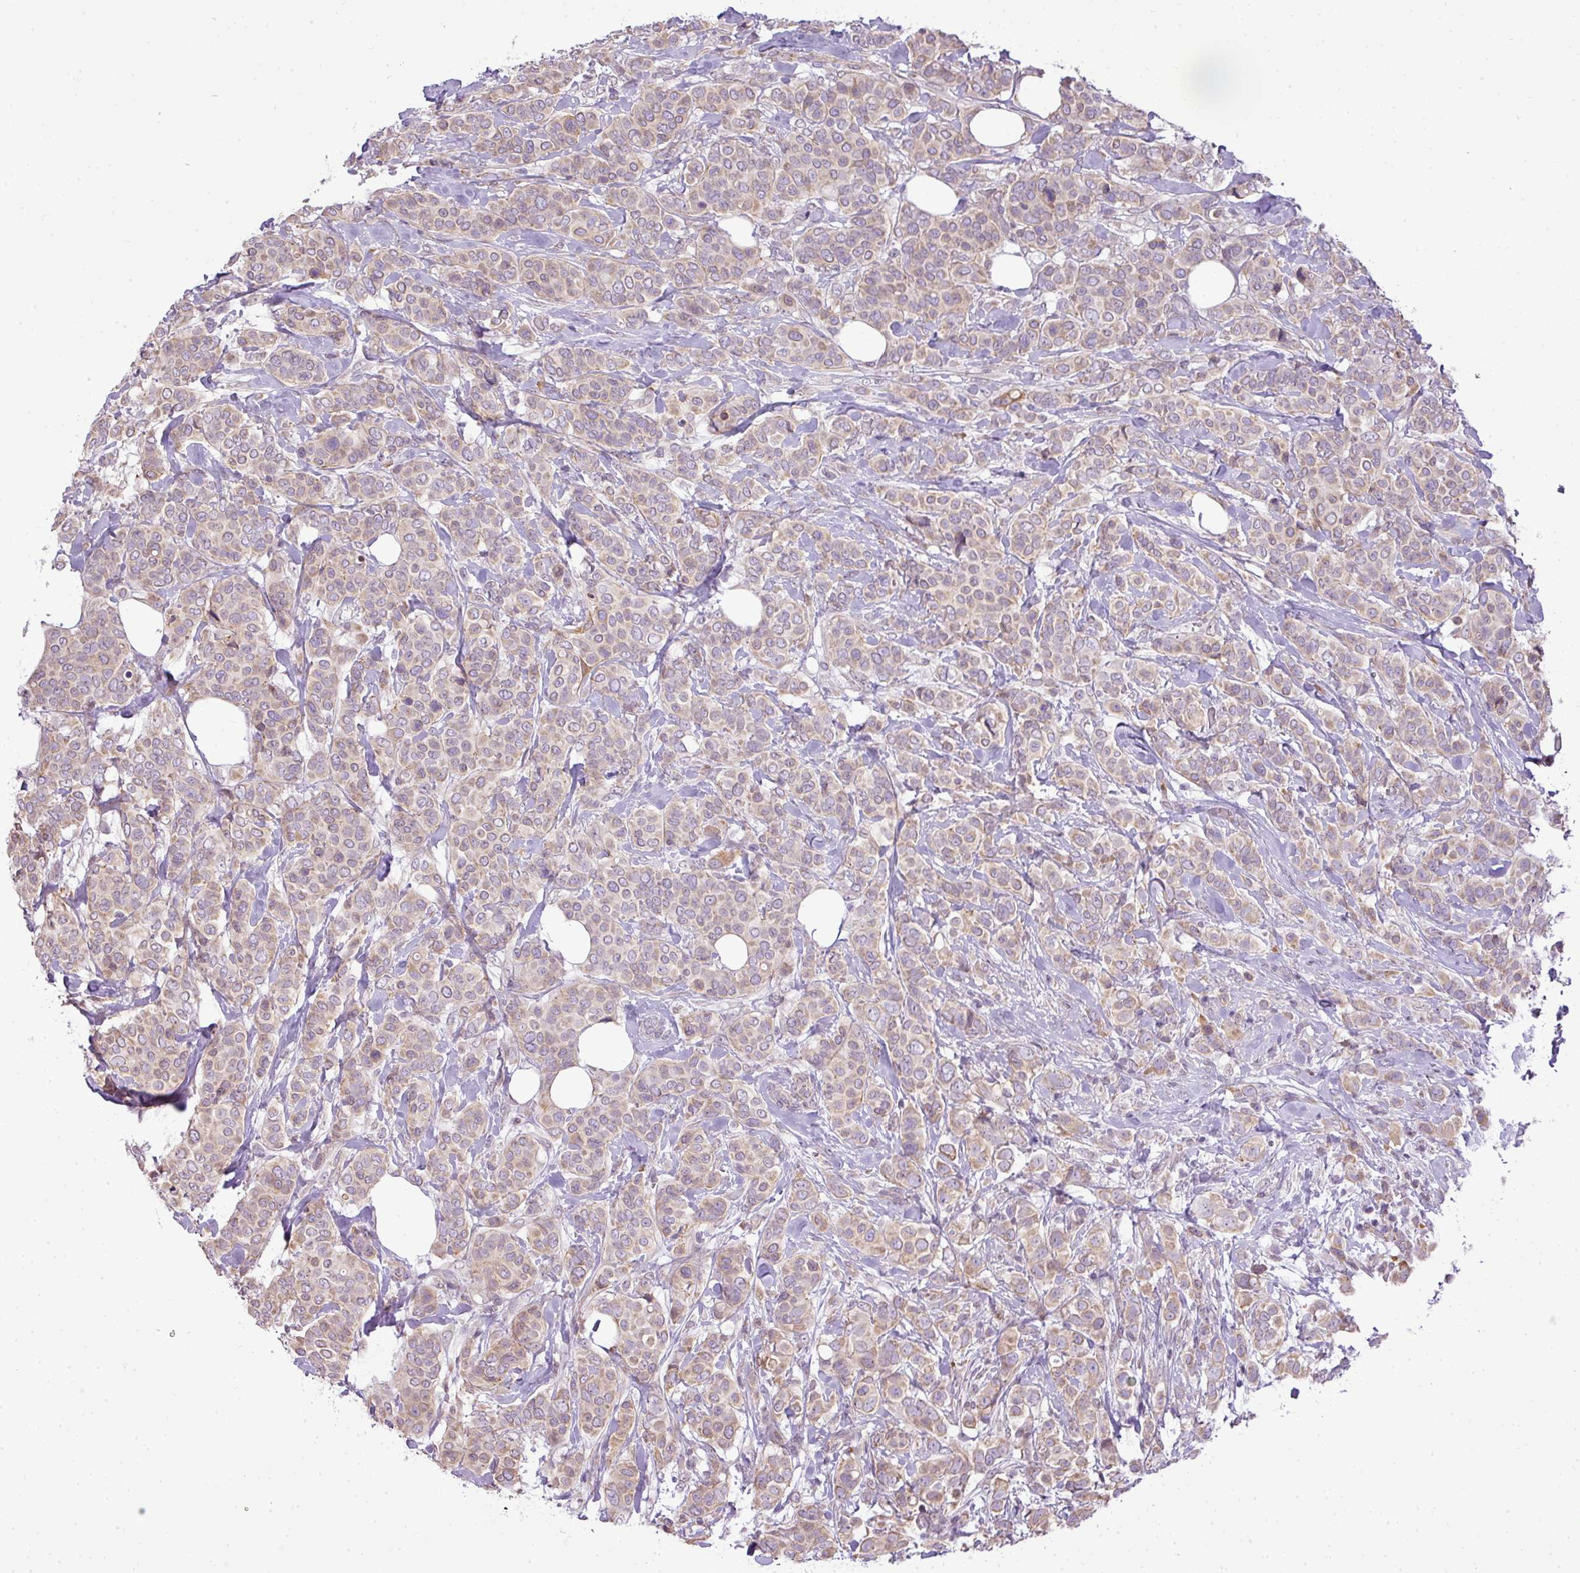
{"staining": {"intensity": "weak", "quantity": "25%-75%", "location": "cytoplasmic/membranous"}, "tissue": "breast cancer", "cell_type": "Tumor cells", "image_type": "cancer", "snomed": [{"axis": "morphology", "description": "Lobular carcinoma"}, {"axis": "topography", "description": "Breast"}], "caption": "Breast cancer stained with DAB (3,3'-diaminobenzidine) immunohistochemistry demonstrates low levels of weak cytoplasmic/membranous positivity in approximately 25%-75% of tumor cells.", "gene": "COX18", "patient": {"sex": "female", "age": 51}}